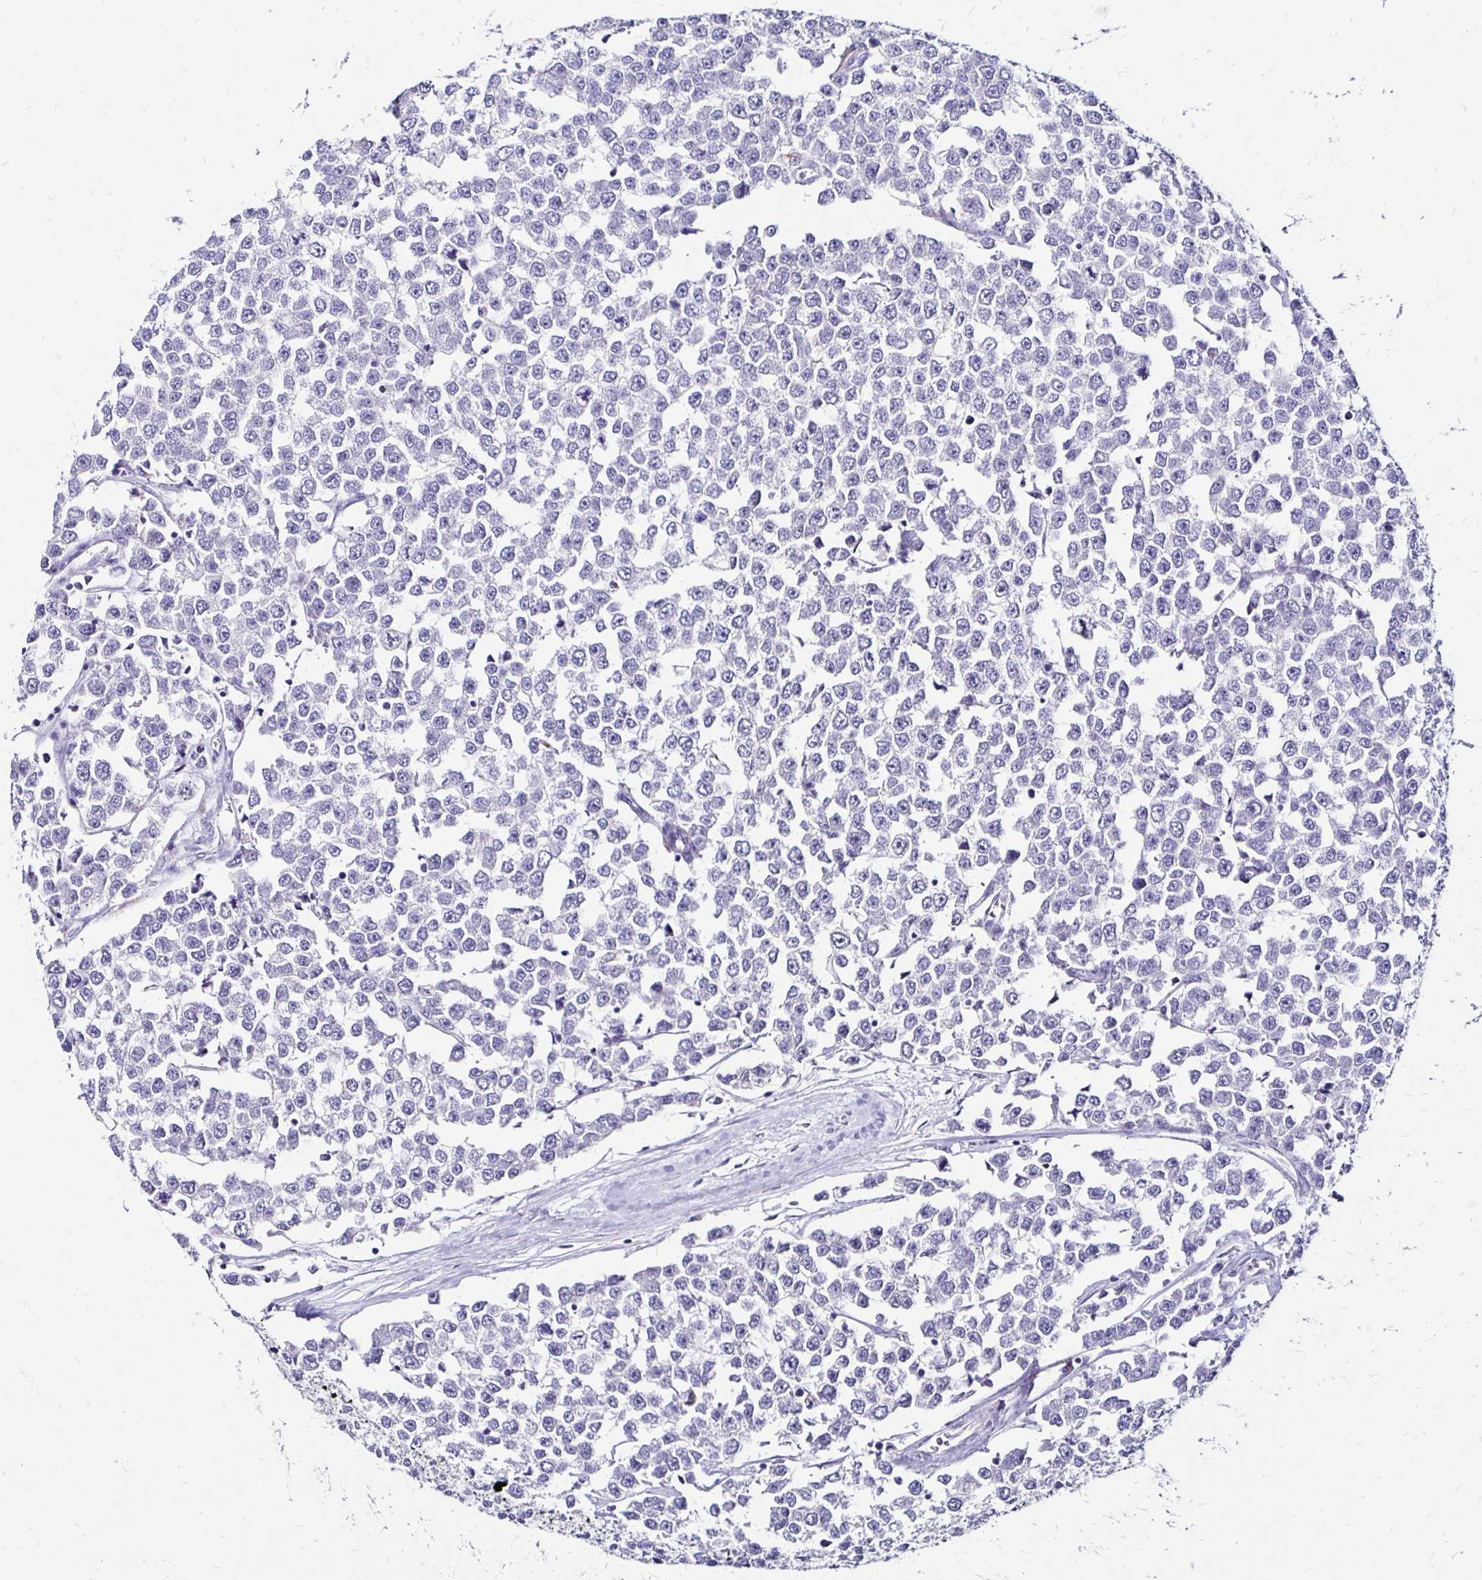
{"staining": {"intensity": "negative", "quantity": "none", "location": "none"}, "tissue": "testis cancer", "cell_type": "Tumor cells", "image_type": "cancer", "snomed": [{"axis": "morphology", "description": "Seminoma, NOS"}, {"axis": "morphology", "description": "Carcinoma, Embryonal, NOS"}, {"axis": "topography", "description": "Testis"}], "caption": "Immunohistochemistry micrograph of neoplastic tissue: human testis cancer stained with DAB (3,3'-diaminobenzidine) reveals no significant protein positivity in tumor cells. The staining was performed using DAB (3,3'-diaminobenzidine) to visualize the protein expression in brown, while the nuclei were stained in blue with hematoxylin (Magnification: 20x).", "gene": "KCNT1", "patient": {"sex": "male", "age": 52}}